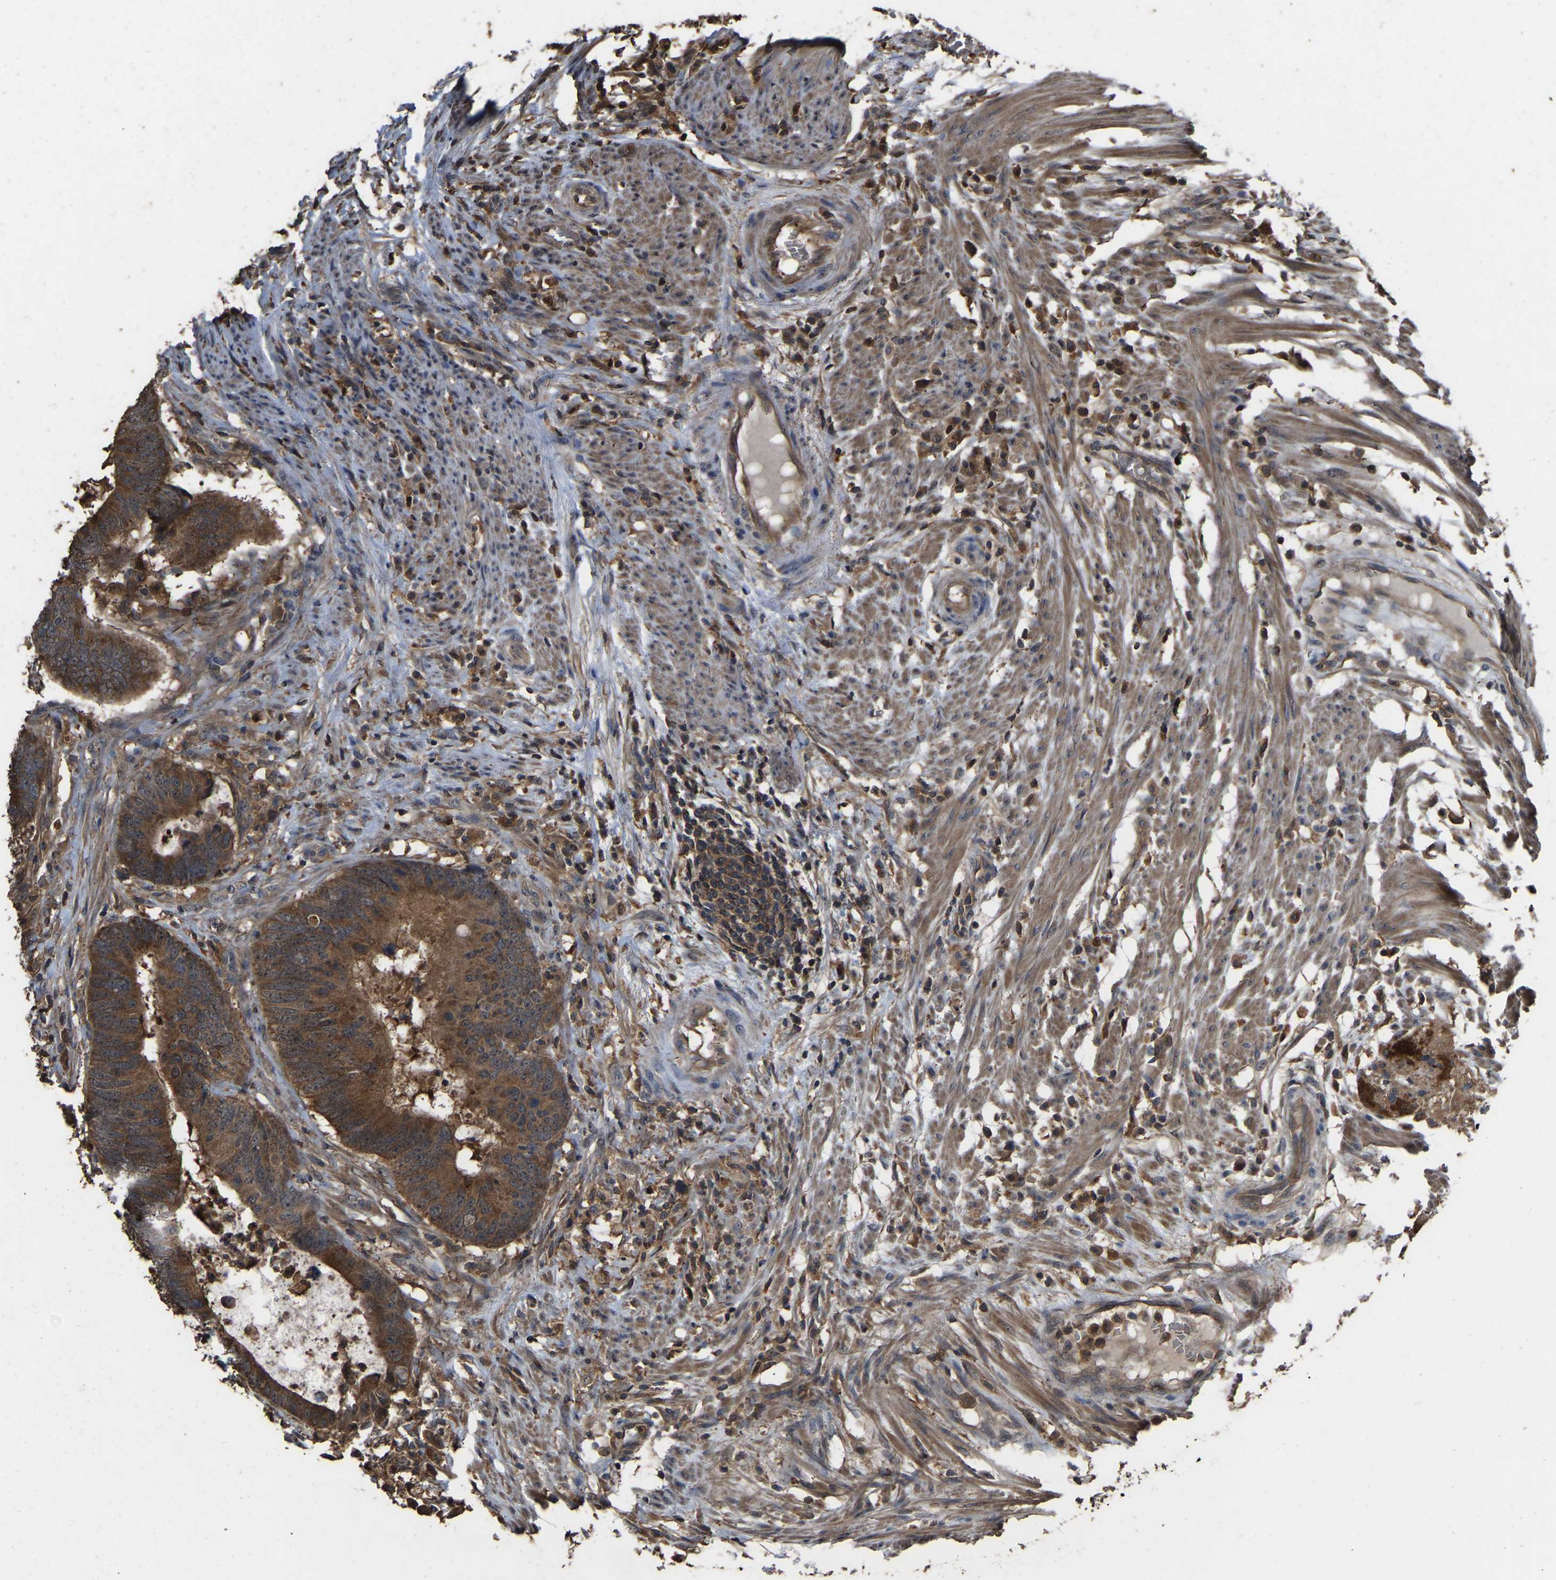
{"staining": {"intensity": "moderate", "quantity": "25%-75%", "location": "cytoplasmic/membranous"}, "tissue": "colorectal cancer", "cell_type": "Tumor cells", "image_type": "cancer", "snomed": [{"axis": "morphology", "description": "Adenocarcinoma, NOS"}, {"axis": "topography", "description": "Colon"}], "caption": "Colorectal cancer stained with DAB (3,3'-diaminobenzidine) IHC shows medium levels of moderate cytoplasmic/membranous positivity in about 25%-75% of tumor cells. (DAB (3,3'-diaminobenzidine) = brown stain, brightfield microscopy at high magnification).", "gene": "FHIT", "patient": {"sex": "male", "age": 56}}